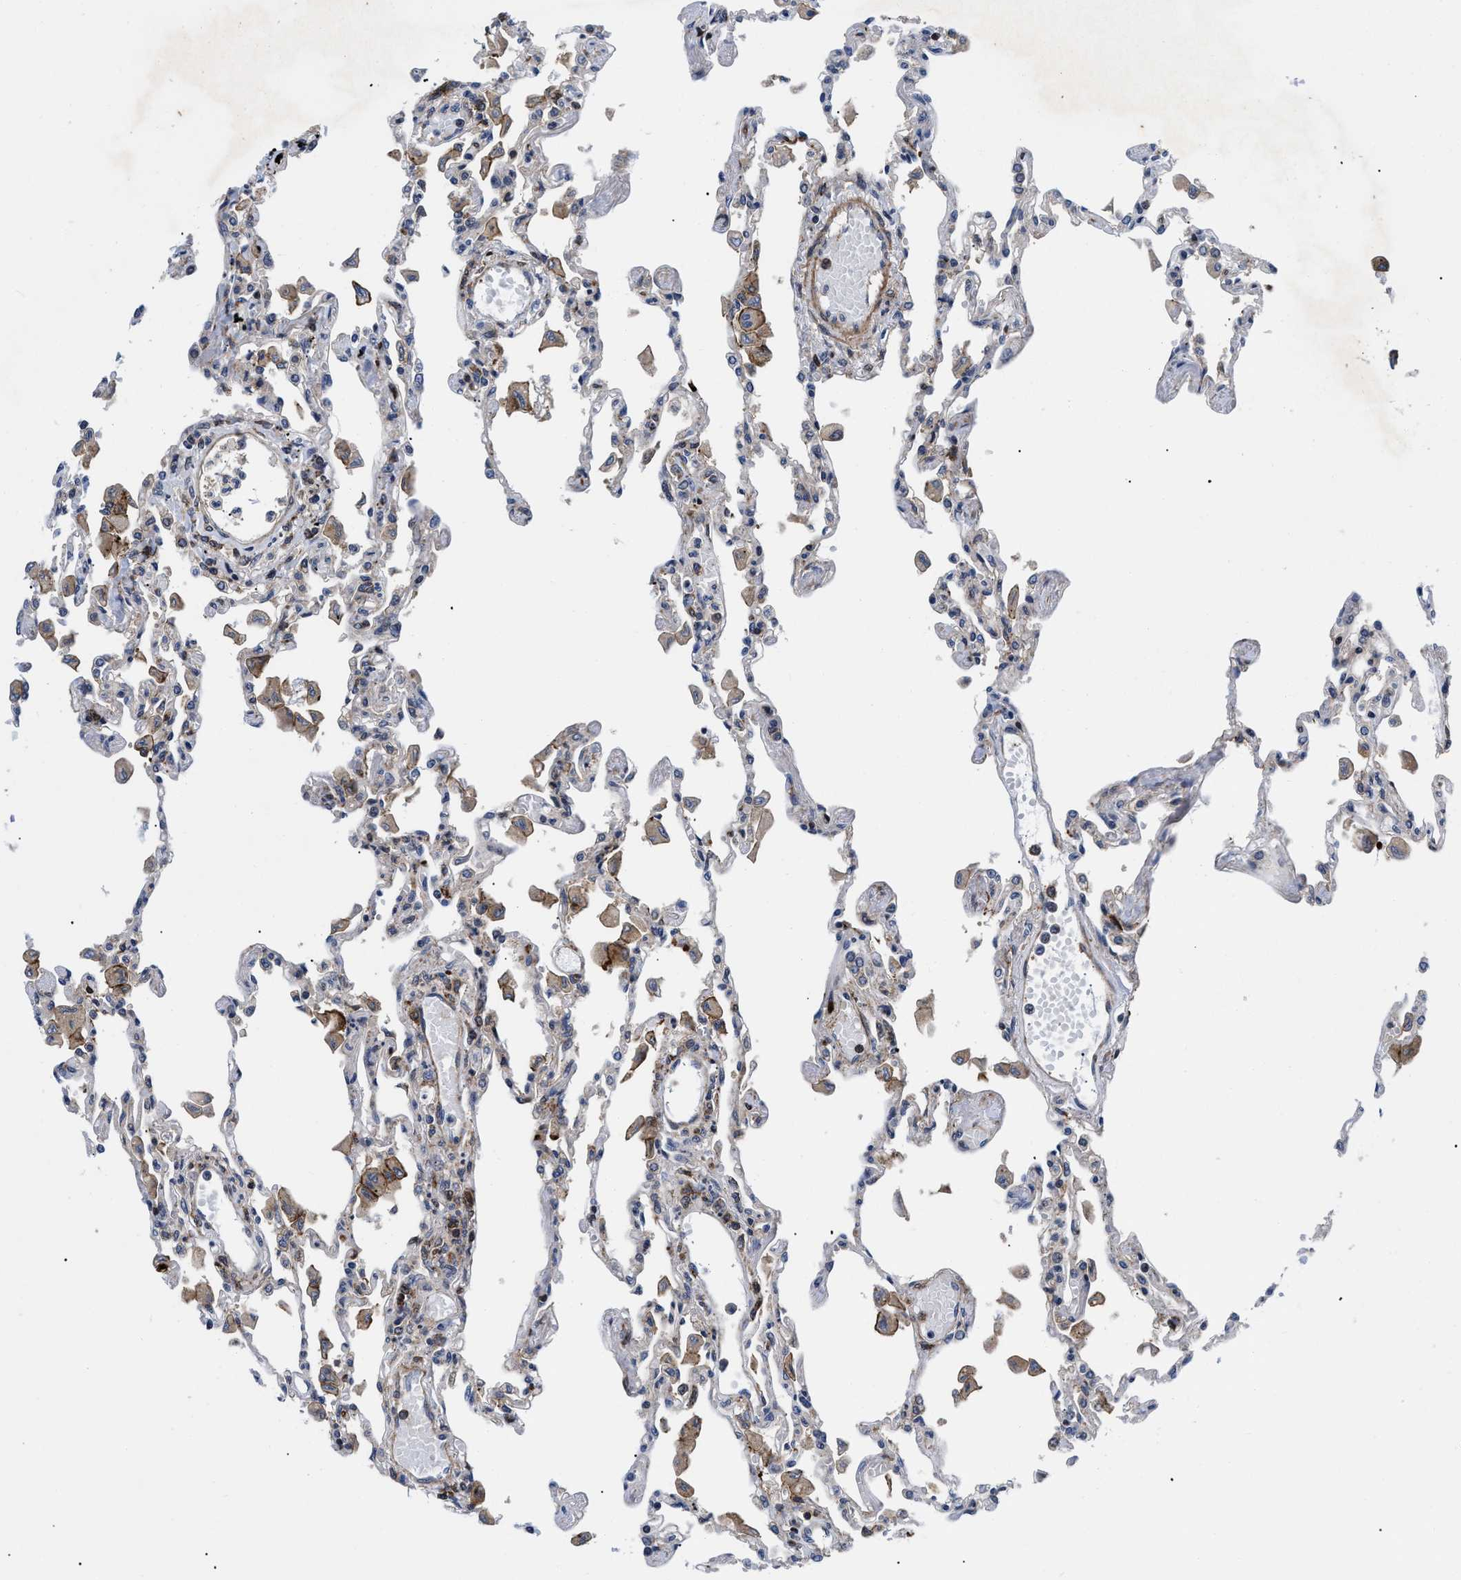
{"staining": {"intensity": "moderate", "quantity": "<25%", "location": "cytoplasmic/membranous"}, "tissue": "lung", "cell_type": "Alveolar cells", "image_type": "normal", "snomed": [{"axis": "morphology", "description": "Normal tissue, NOS"}, {"axis": "topography", "description": "Bronchus"}, {"axis": "topography", "description": "Lung"}], "caption": "A brown stain highlights moderate cytoplasmic/membranous staining of a protein in alveolar cells of unremarkable human lung.", "gene": "SPAST", "patient": {"sex": "female", "age": 49}}